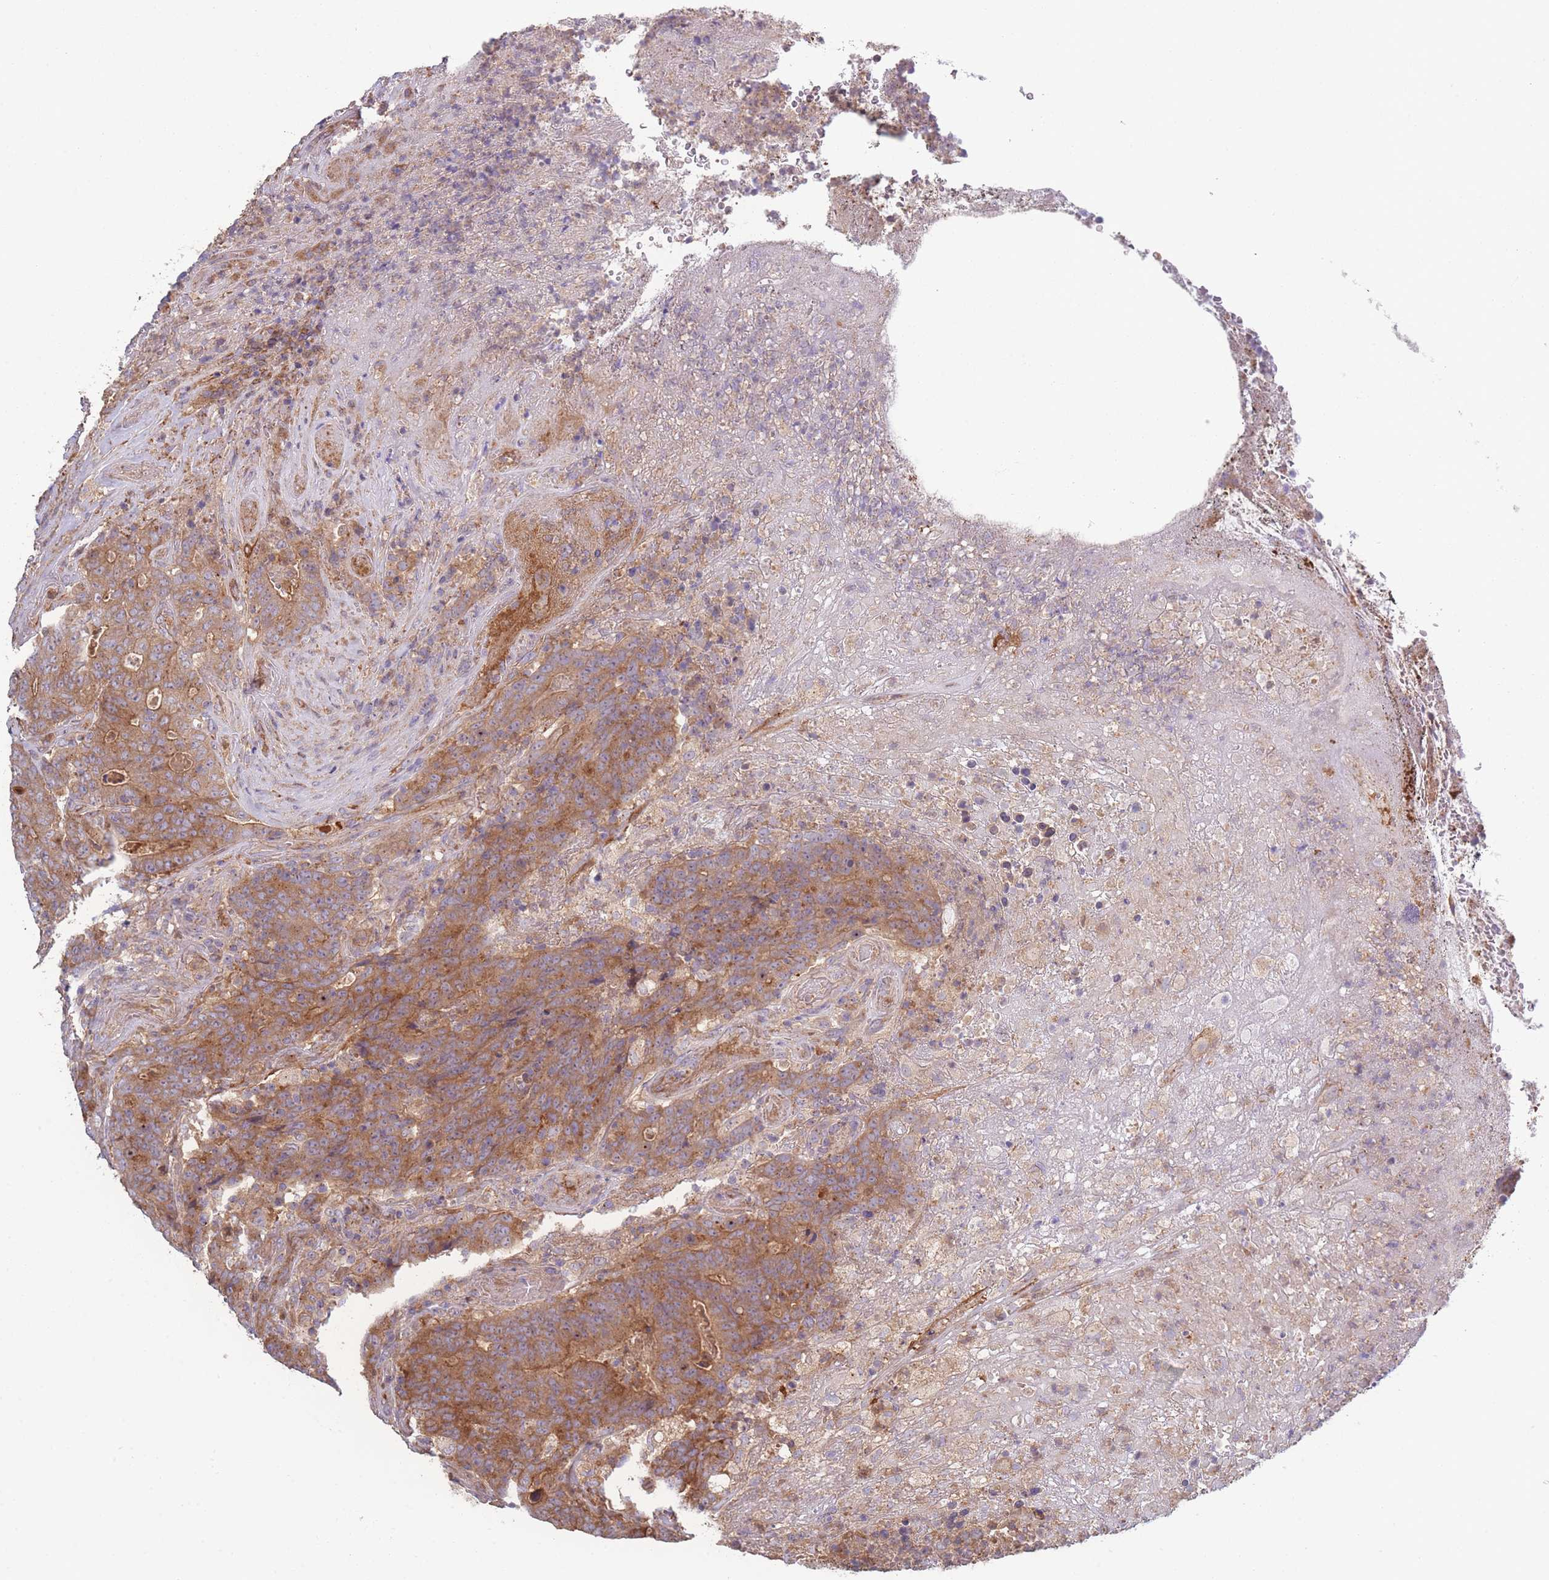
{"staining": {"intensity": "moderate", "quantity": ">75%", "location": "cytoplasmic/membranous"}, "tissue": "colorectal cancer", "cell_type": "Tumor cells", "image_type": "cancer", "snomed": [{"axis": "morphology", "description": "Adenocarcinoma, NOS"}, {"axis": "topography", "description": "Colon"}], "caption": "Immunohistochemistry (IHC) photomicrograph of neoplastic tissue: colorectal cancer (adenocarcinoma) stained using IHC reveals medium levels of moderate protein expression localized specifically in the cytoplasmic/membranous of tumor cells, appearing as a cytoplasmic/membranous brown color.", "gene": "STEAP3", "patient": {"sex": "female", "age": 75}}